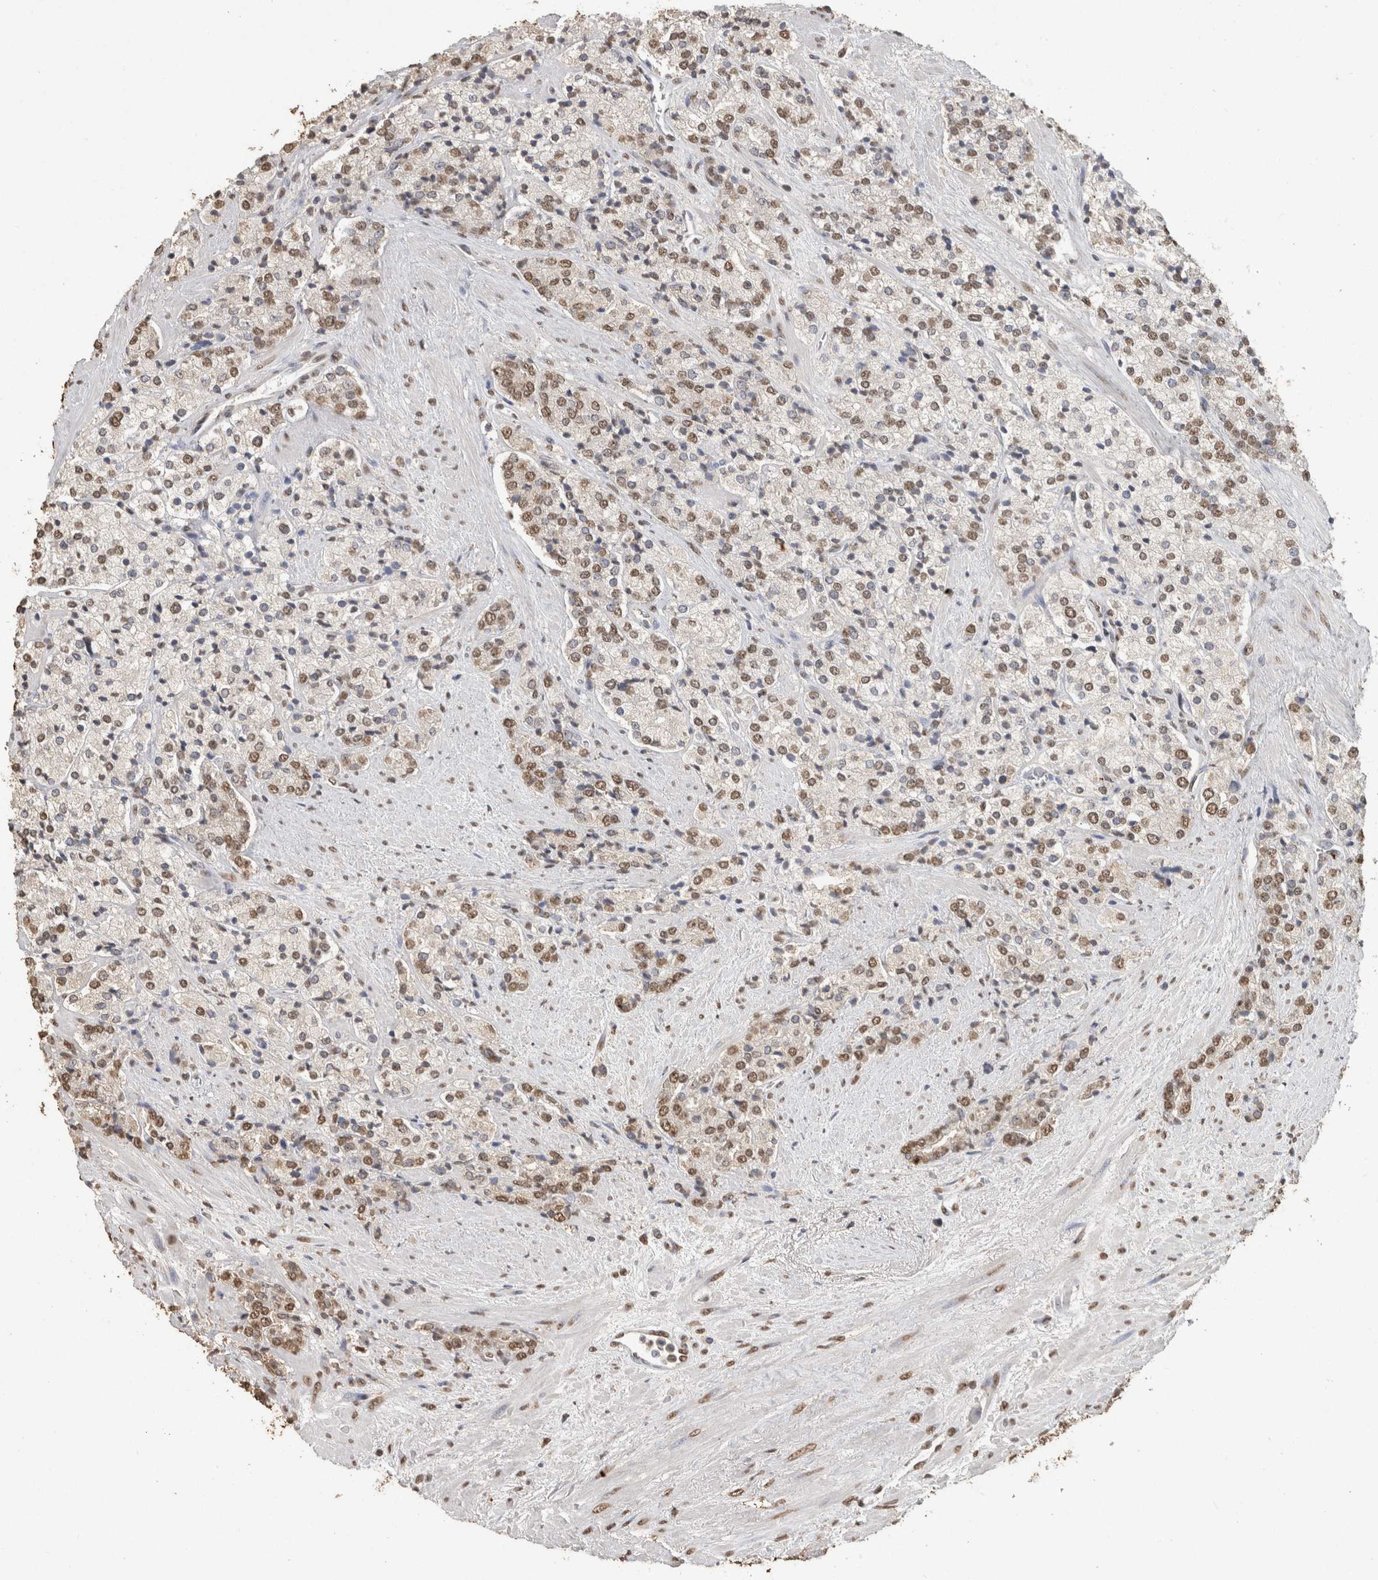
{"staining": {"intensity": "moderate", "quantity": ">75%", "location": "nuclear"}, "tissue": "prostate cancer", "cell_type": "Tumor cells", "image_type": "cancer", "snomed": [{"axis": "morphology", "description": "Adenocarcinoma, High grade"}, {"axis": "topography", "description": "Prostate"}], "caption": "Human prostate cancer stained with a brown dye exhibits moderate nuclear positive expression in approximately >75% of tumor cells.", "gene": "HAND2", "patient": {"sex": "male", "age": 71}}